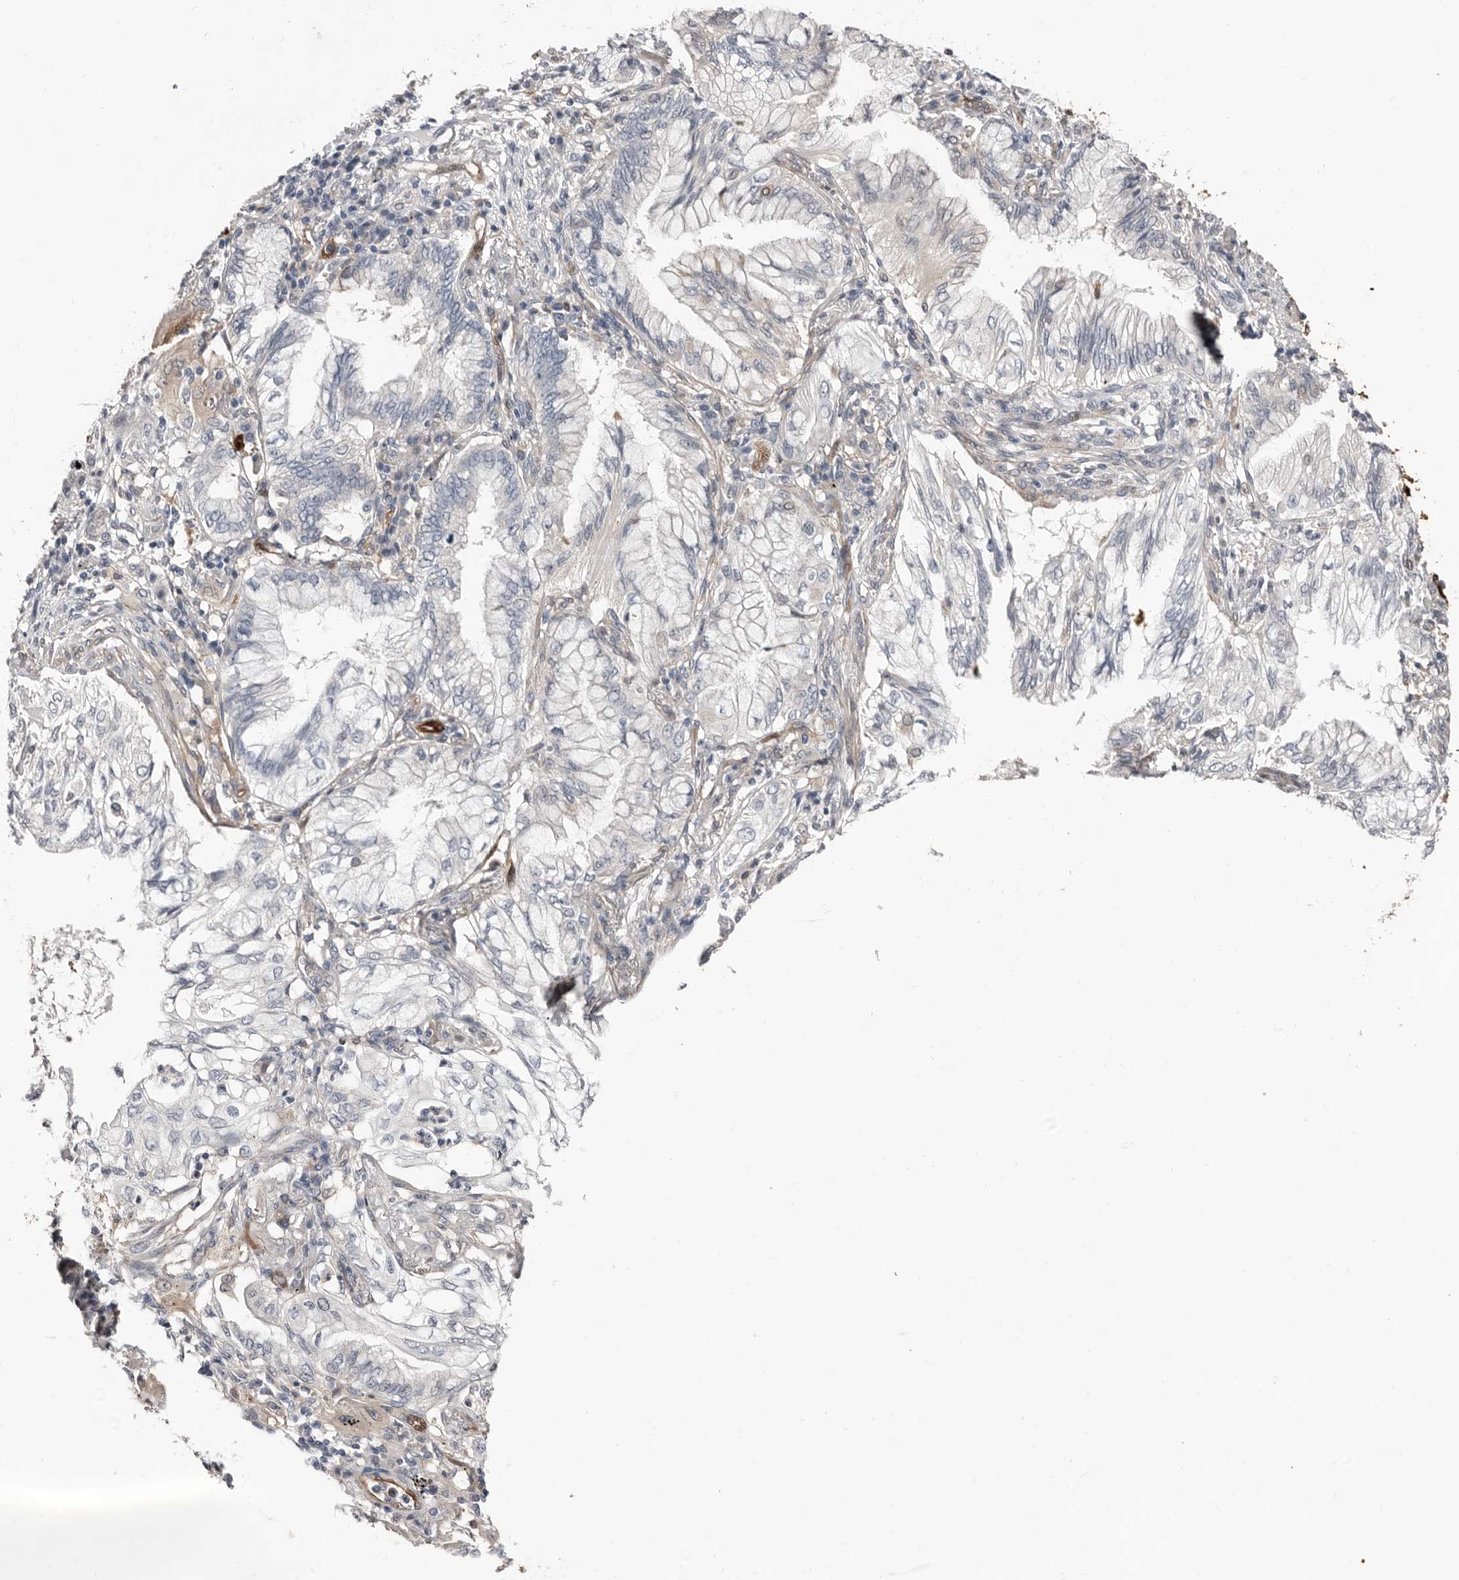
{"staining": {"intensity": "negative", "quantity": "none", "location": "none"}, "tissue": "lung cancer", "cell_type": "Tumor cells", "image_type": "cancer", "snomed": [{"axis": "morphology", "description": "Adenocarcinoma, NOS"}, {"axis": "topography", "description": "Lung"}], "caption": "This is a photomicrograph of immunohistochemistry staining of lung adenocarcinoma, which shows no positivity in tumor cells.", "gene": "ASRGL1", "patient": {"sex": "female", "age": 70}}